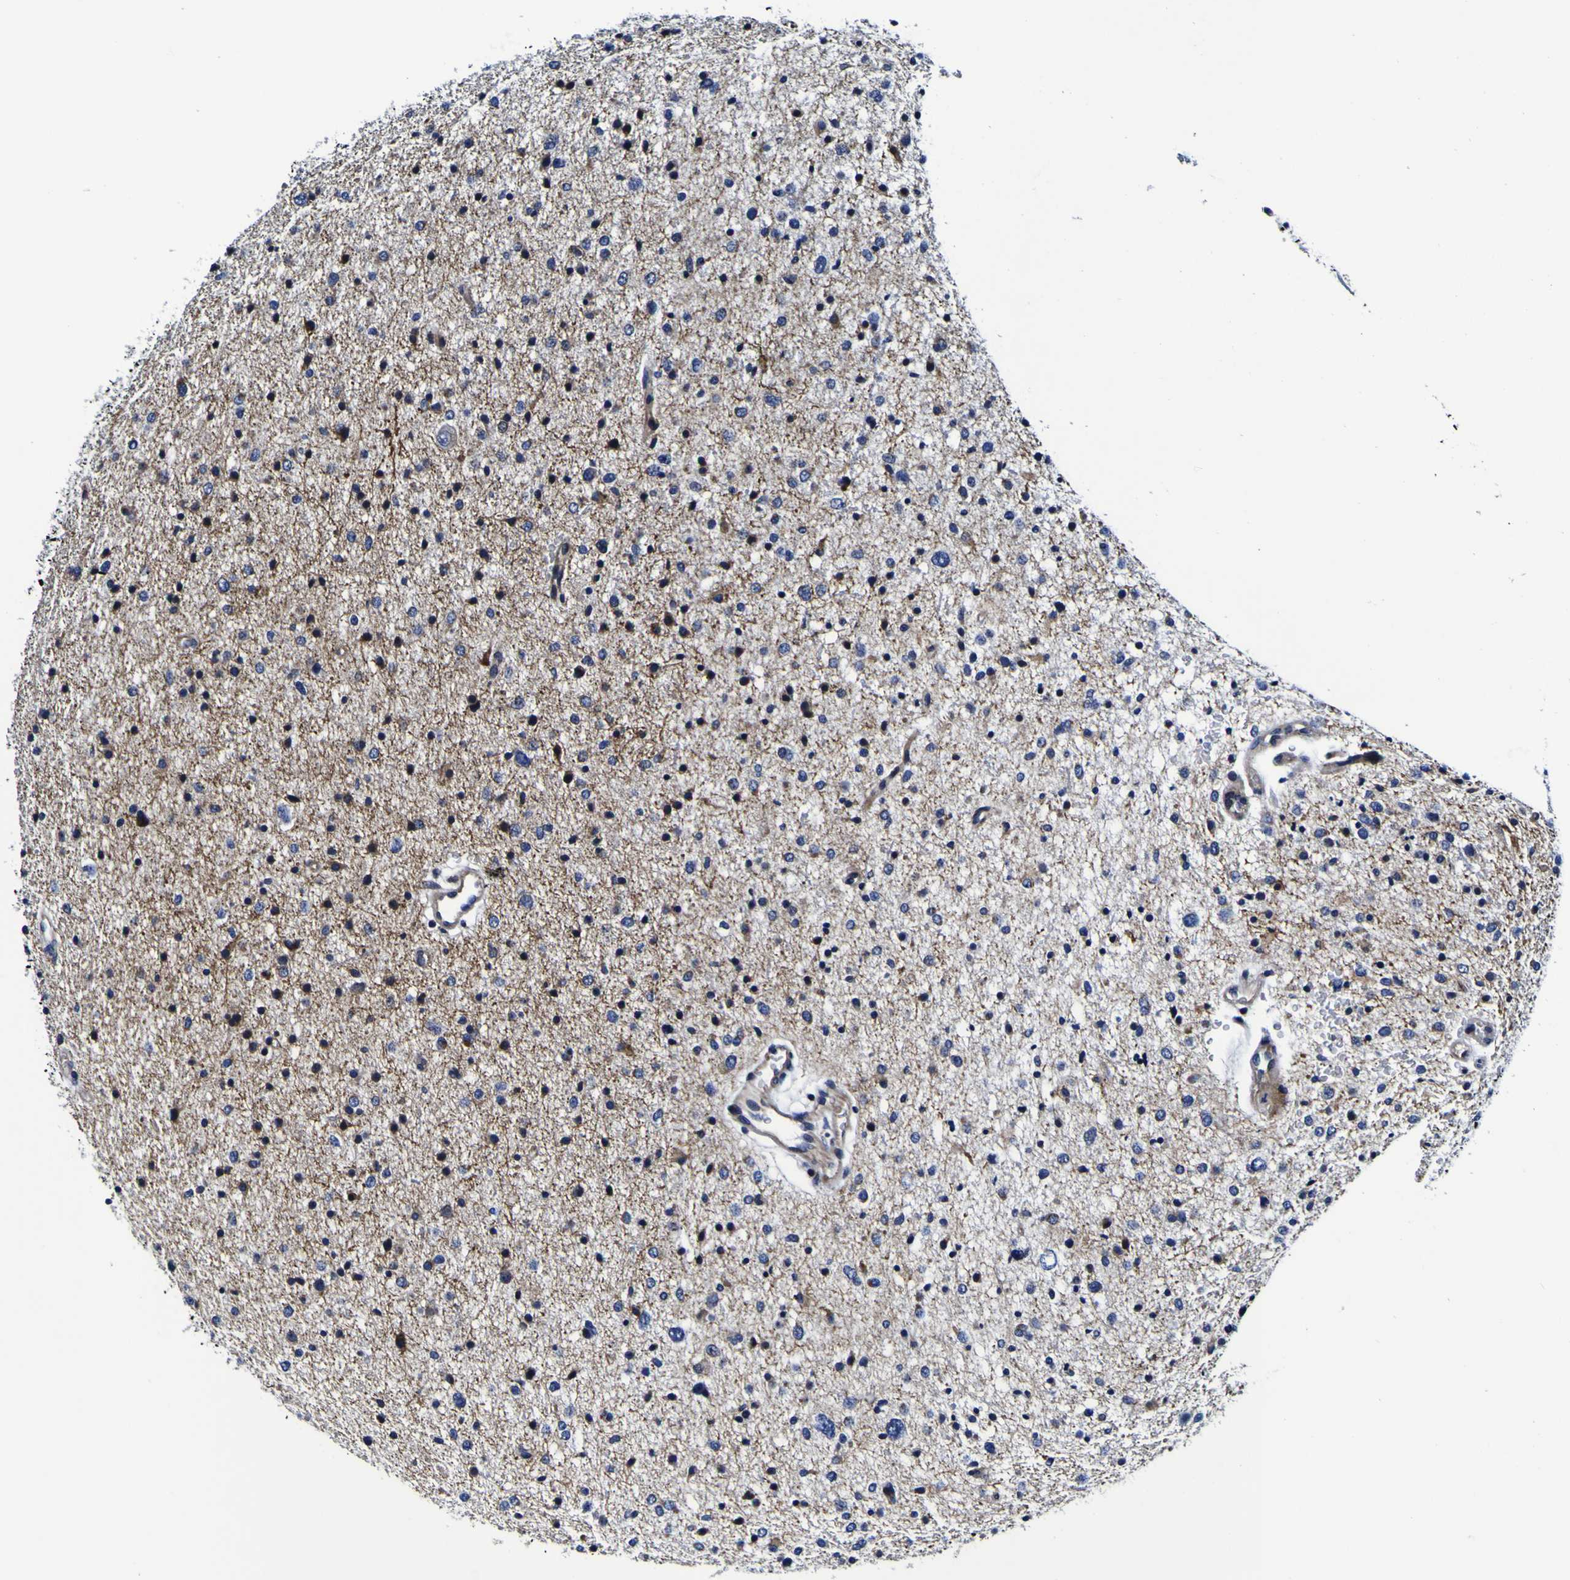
{"staining": {"intensity": "negative", "quantity": "none", "location": "none"}, "tissue": "glioma", "cell_type": "Tumor cells", "image_type": "cancer", "snomed": [{"axis": "morphology", "description": "Glioma, malignant, Low grade"}, {"axis": "topography", "description": "Brain"}], "caption": "DAB (3,3'-diaminobenzidine) immunohistochemical staining of human malignant low-grade glioma exhibits no significant positivity in tumor cells.", "gene": "PDLIM4", "patient": {"sex": "female", "age": 37}}